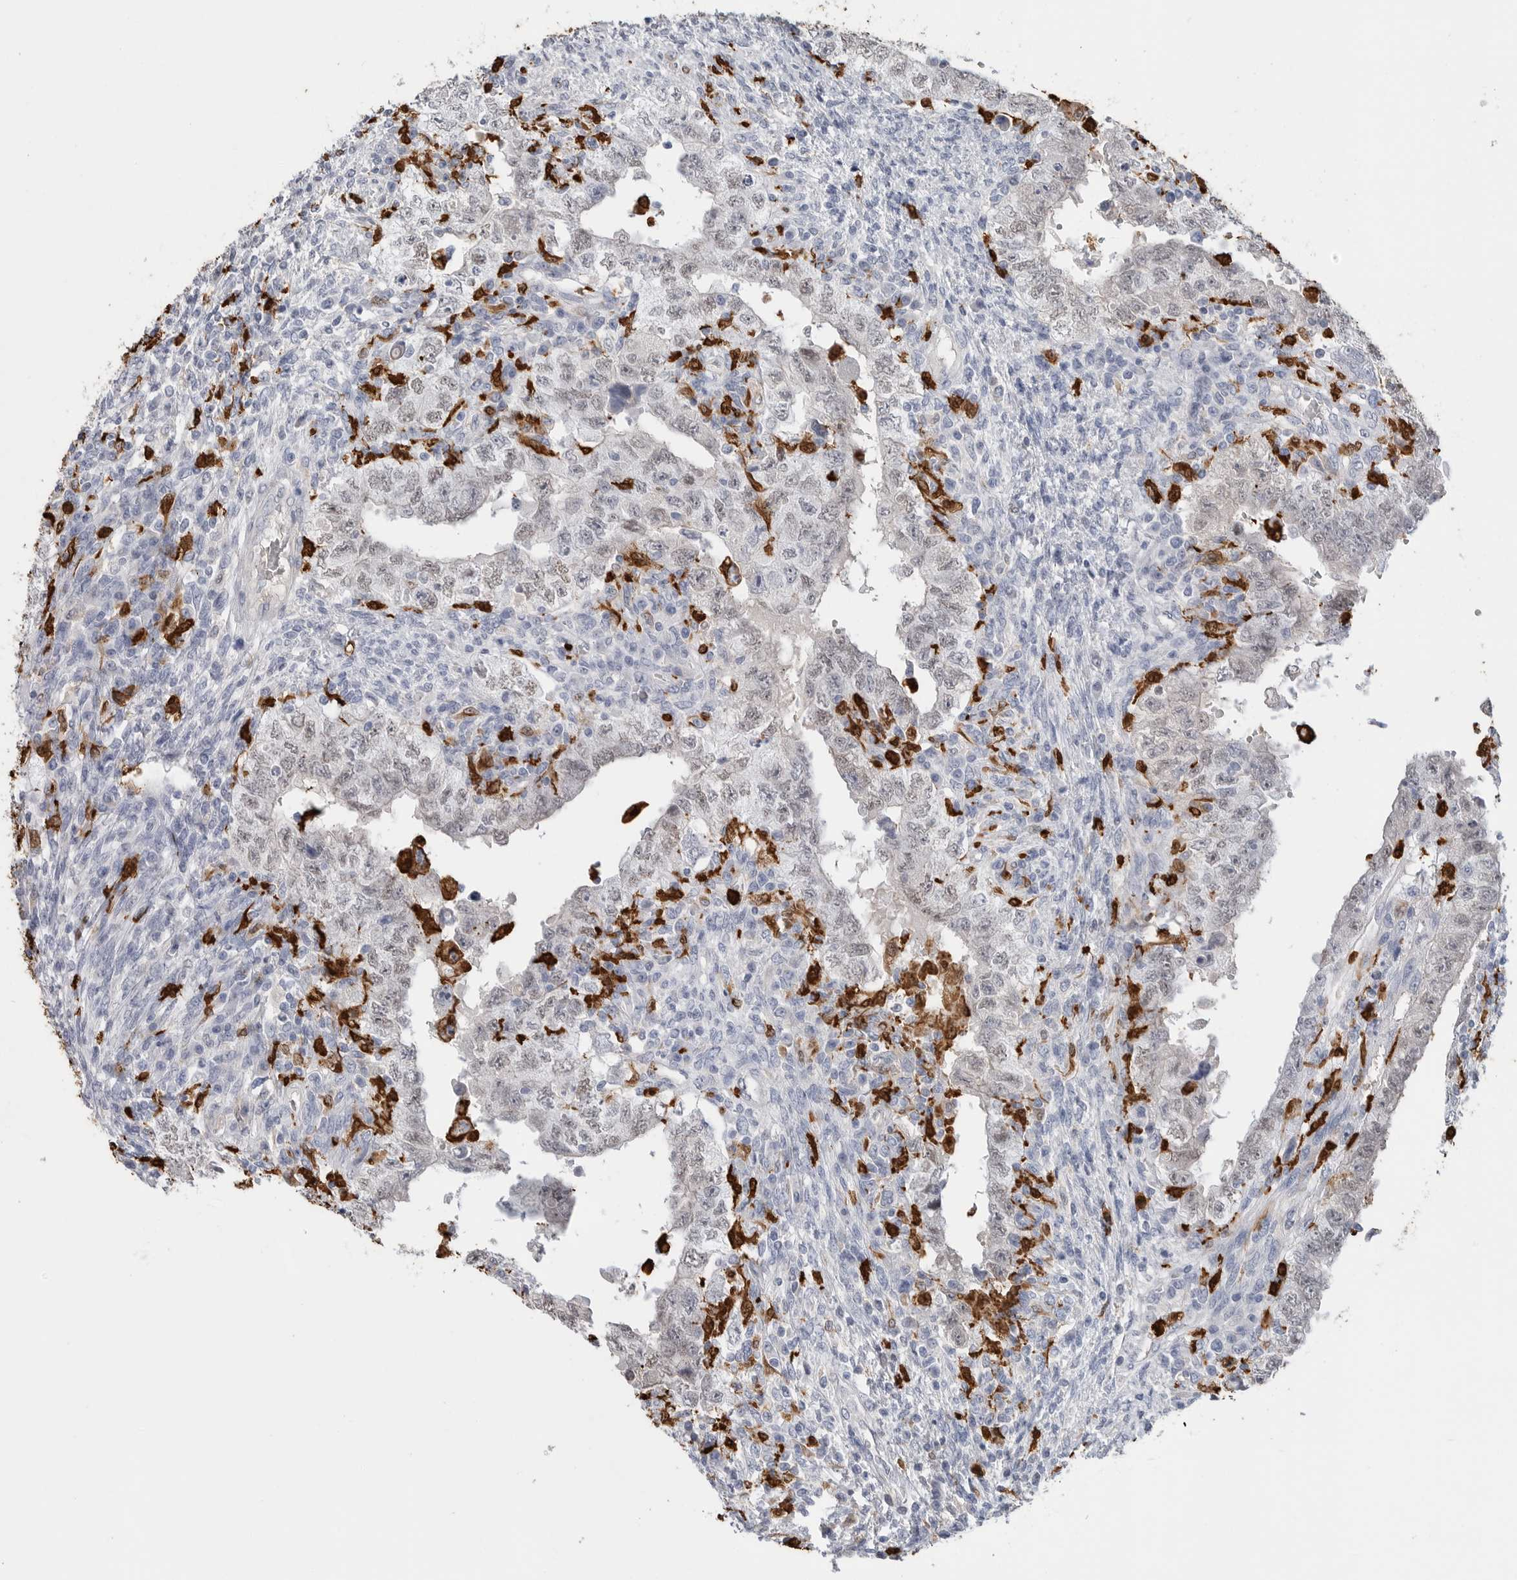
{"staining": {"intensity": "weak", "quantity": "25%-75%", "location": "nuclear"}, "tissue": "testis cancer", "cell_type": "Tumor cells", "image_type": "cancer", "snomed": [{"axis": "morphology", "description": "Carcinoma, Embryonal, NOS"}, {"axis": "topography", "description": "Testis"}], "caption": "A brown stain highlights weak nuclear staining of a protein in human testis cancer tumor cells.", "gene": "CYB561D1", "patient": {"sex": "male", "age": 26}}